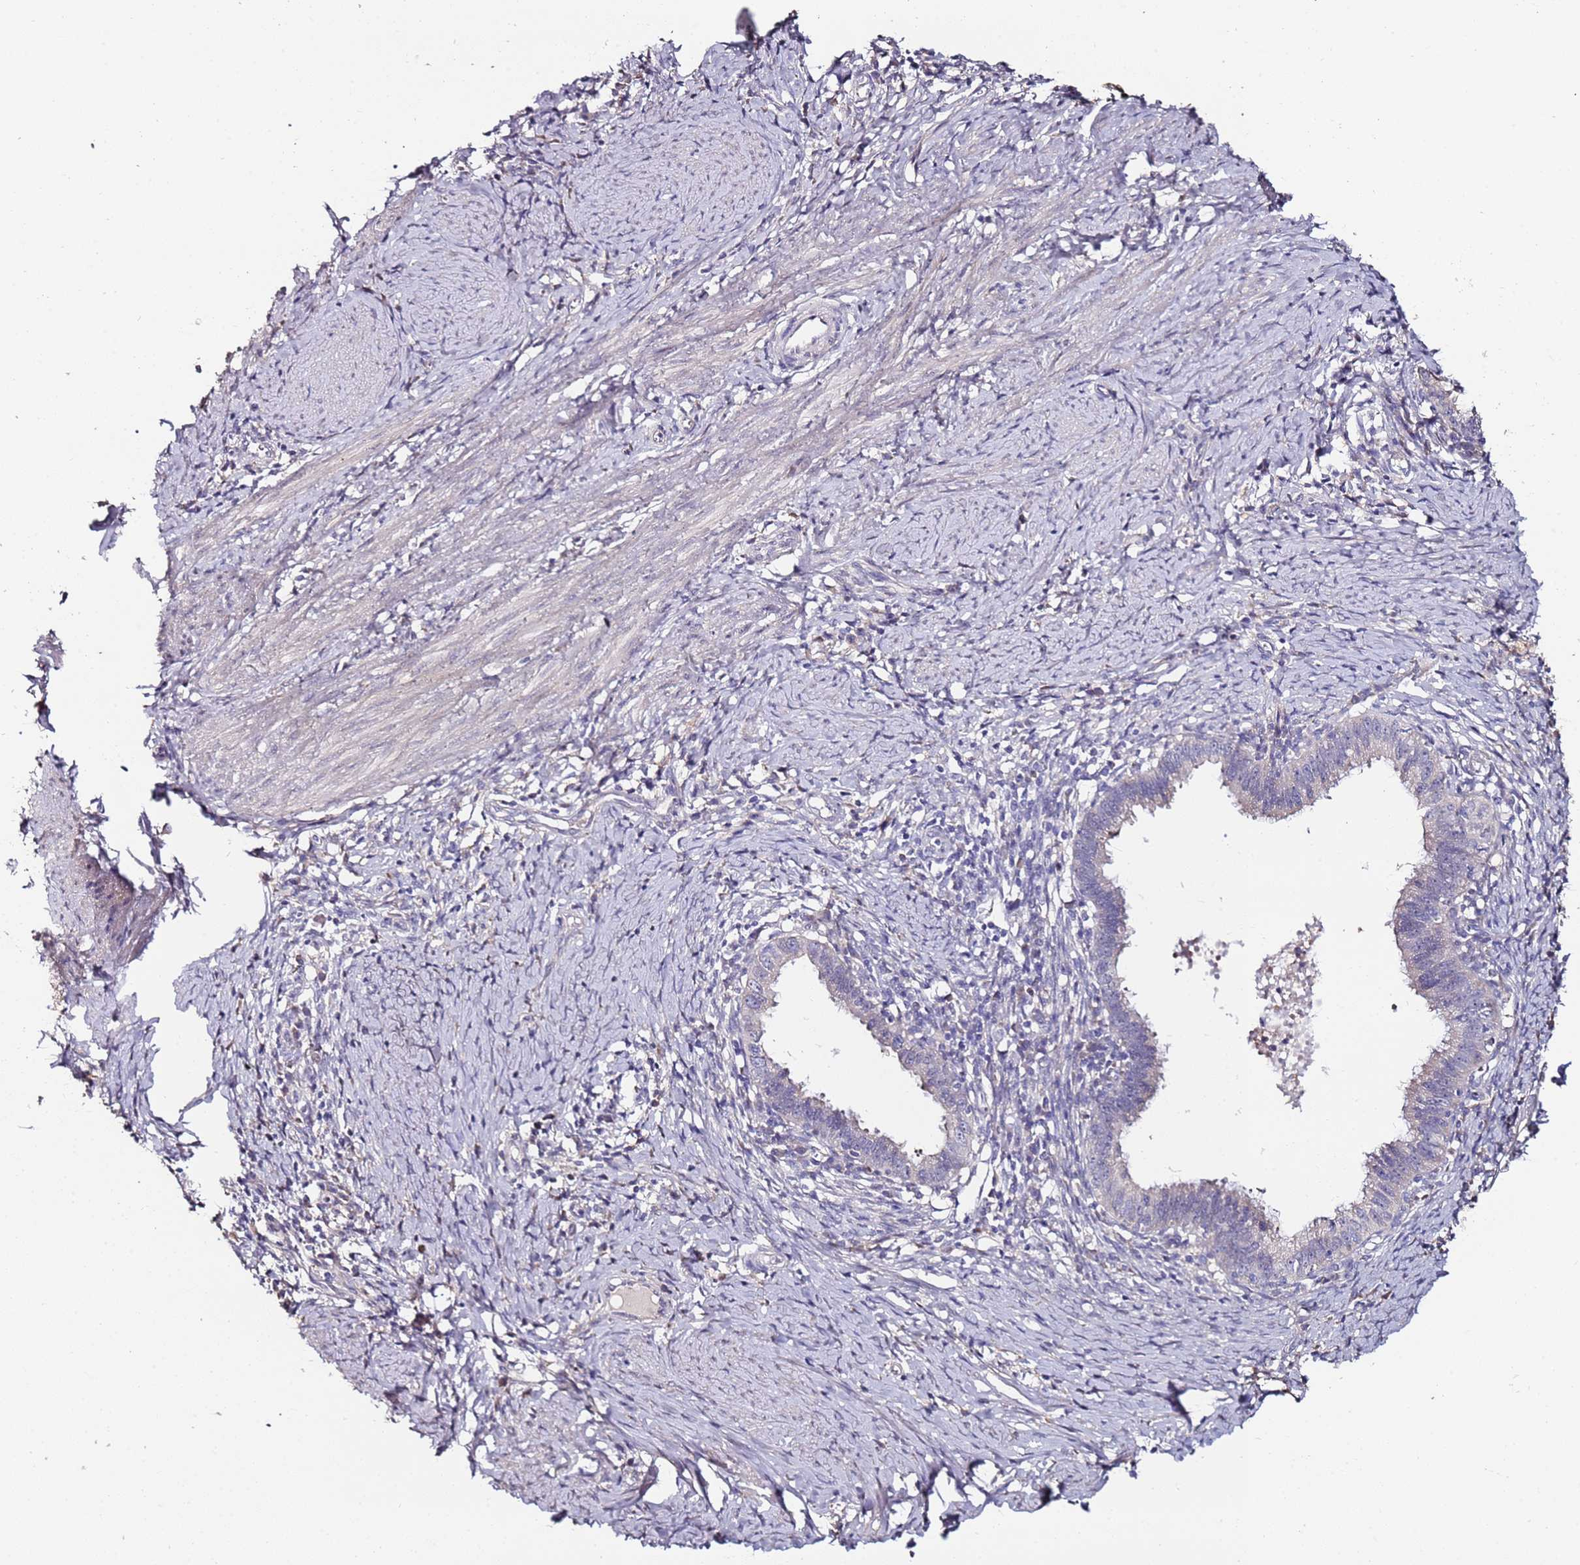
{"staining": {"intensity": "negative", "quantity": "none", "location": "none"}, "tissue": "cervical cancer", "cell_type": "Tumor cells", "image_type": "cancer", "snomed": [{"axis": "morphology", "description": "Adenocarcinoma, NOS"}, {"axis": "topography", "description": "Cervix"}], "caption": "Immunohistochemical staining of cervical adenocarcinoma exhibits no significant positivity in tumor cells. The staining was performed using DAB to visualize the protein expression in brown, while the nuclei were stained in blue with hematoxylin (Magnification: 20x).", "gene": "C3orf80", "patient": {"sex": "female", "age": 36}}